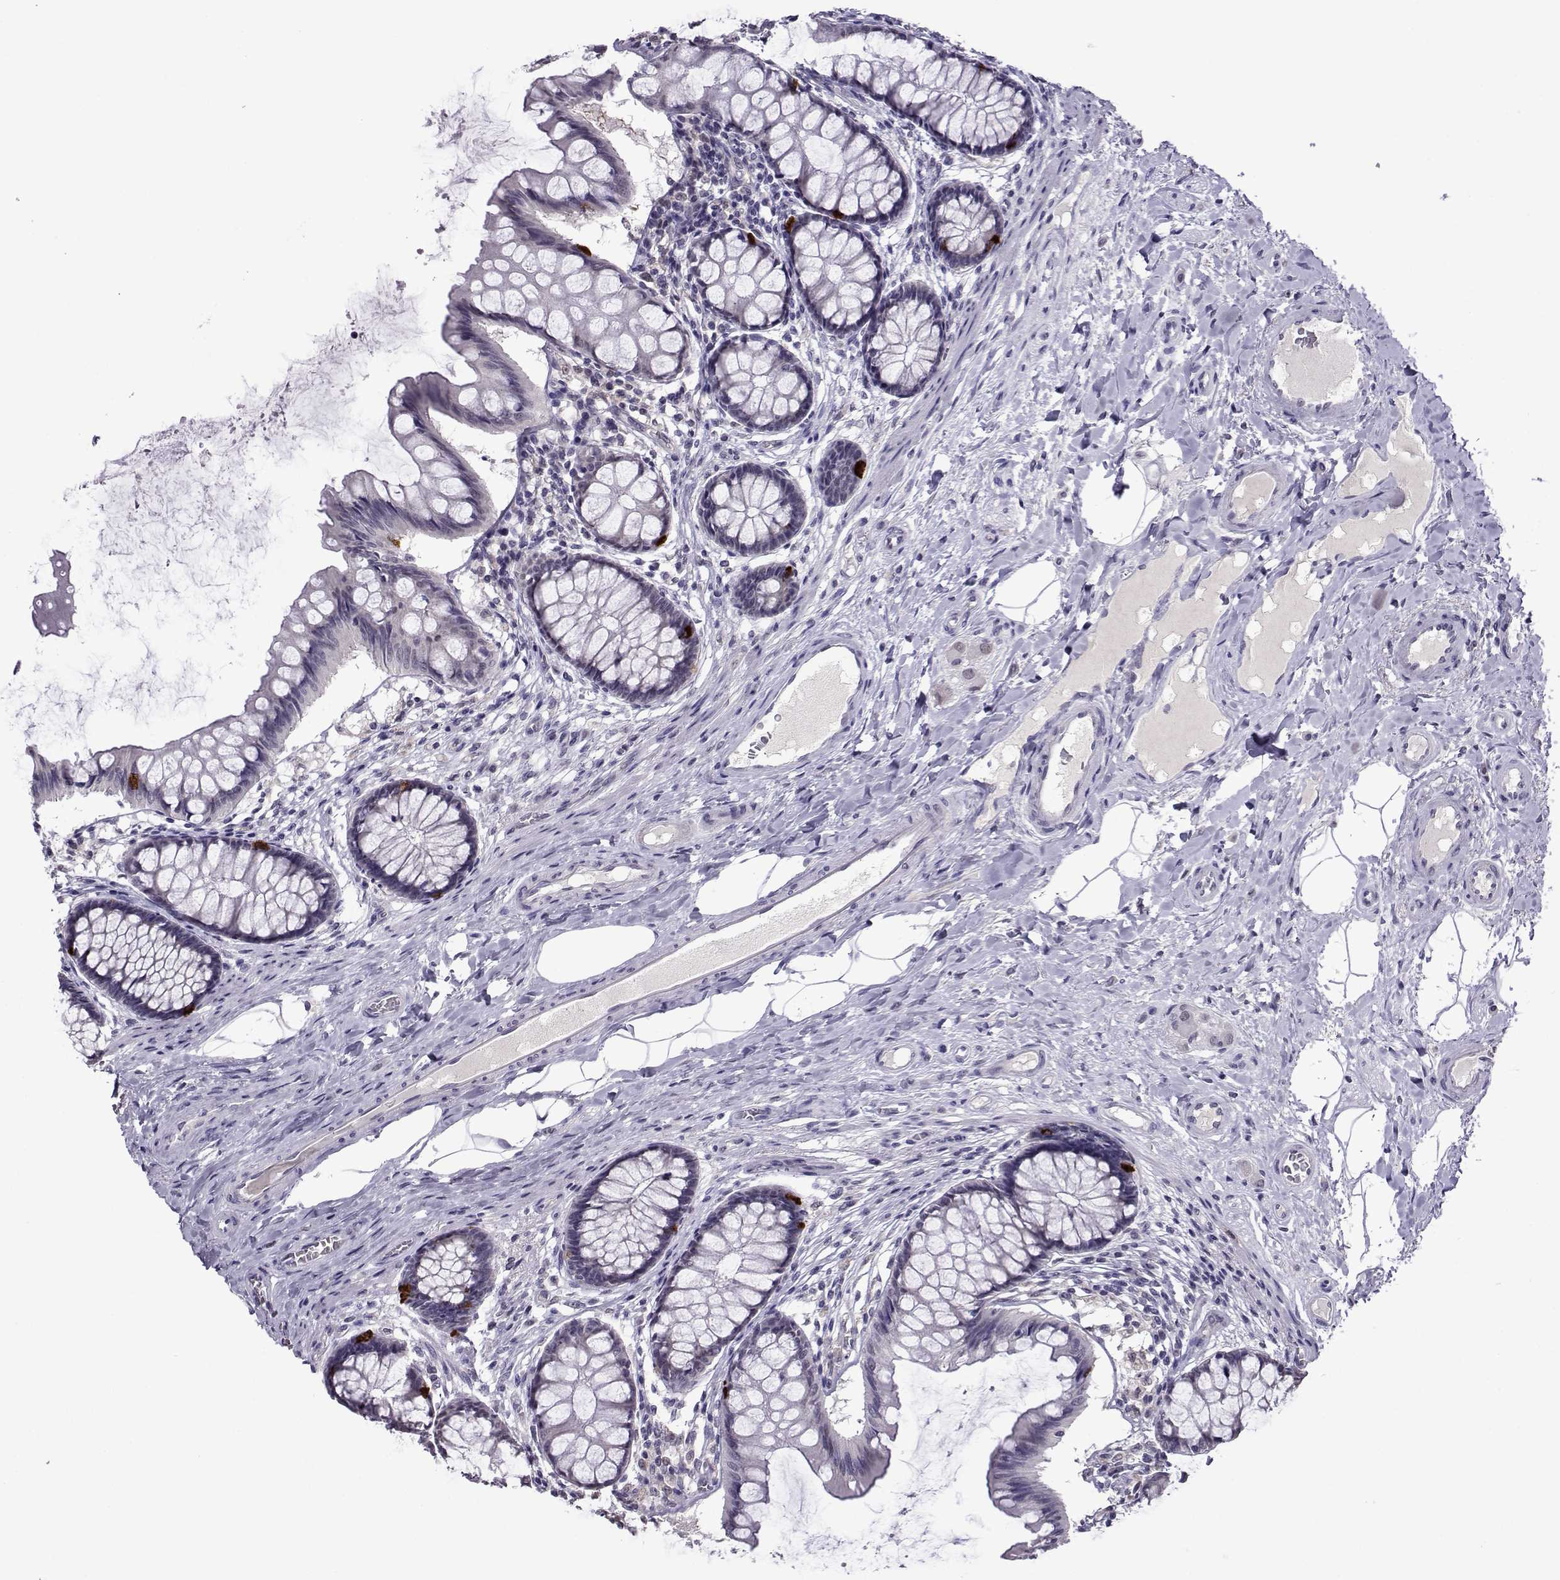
{"staining": {"intensity": "negative", "quantity": "none", "location": "none"}, "tissue": "colon", "cell_type": "Endothelial cells", "image_type": "normal", "snomed": [{"axis": "morphology", "description": "Normal tissue, NOS"}, {"axis": "topography", "description": "Colon"}], "caption": "A micrograph of colon stained for a protein exhibits no brown staining in endothelial cells.", "gene": "DDX20", "patient": {"sex": "female", "age": 65}}